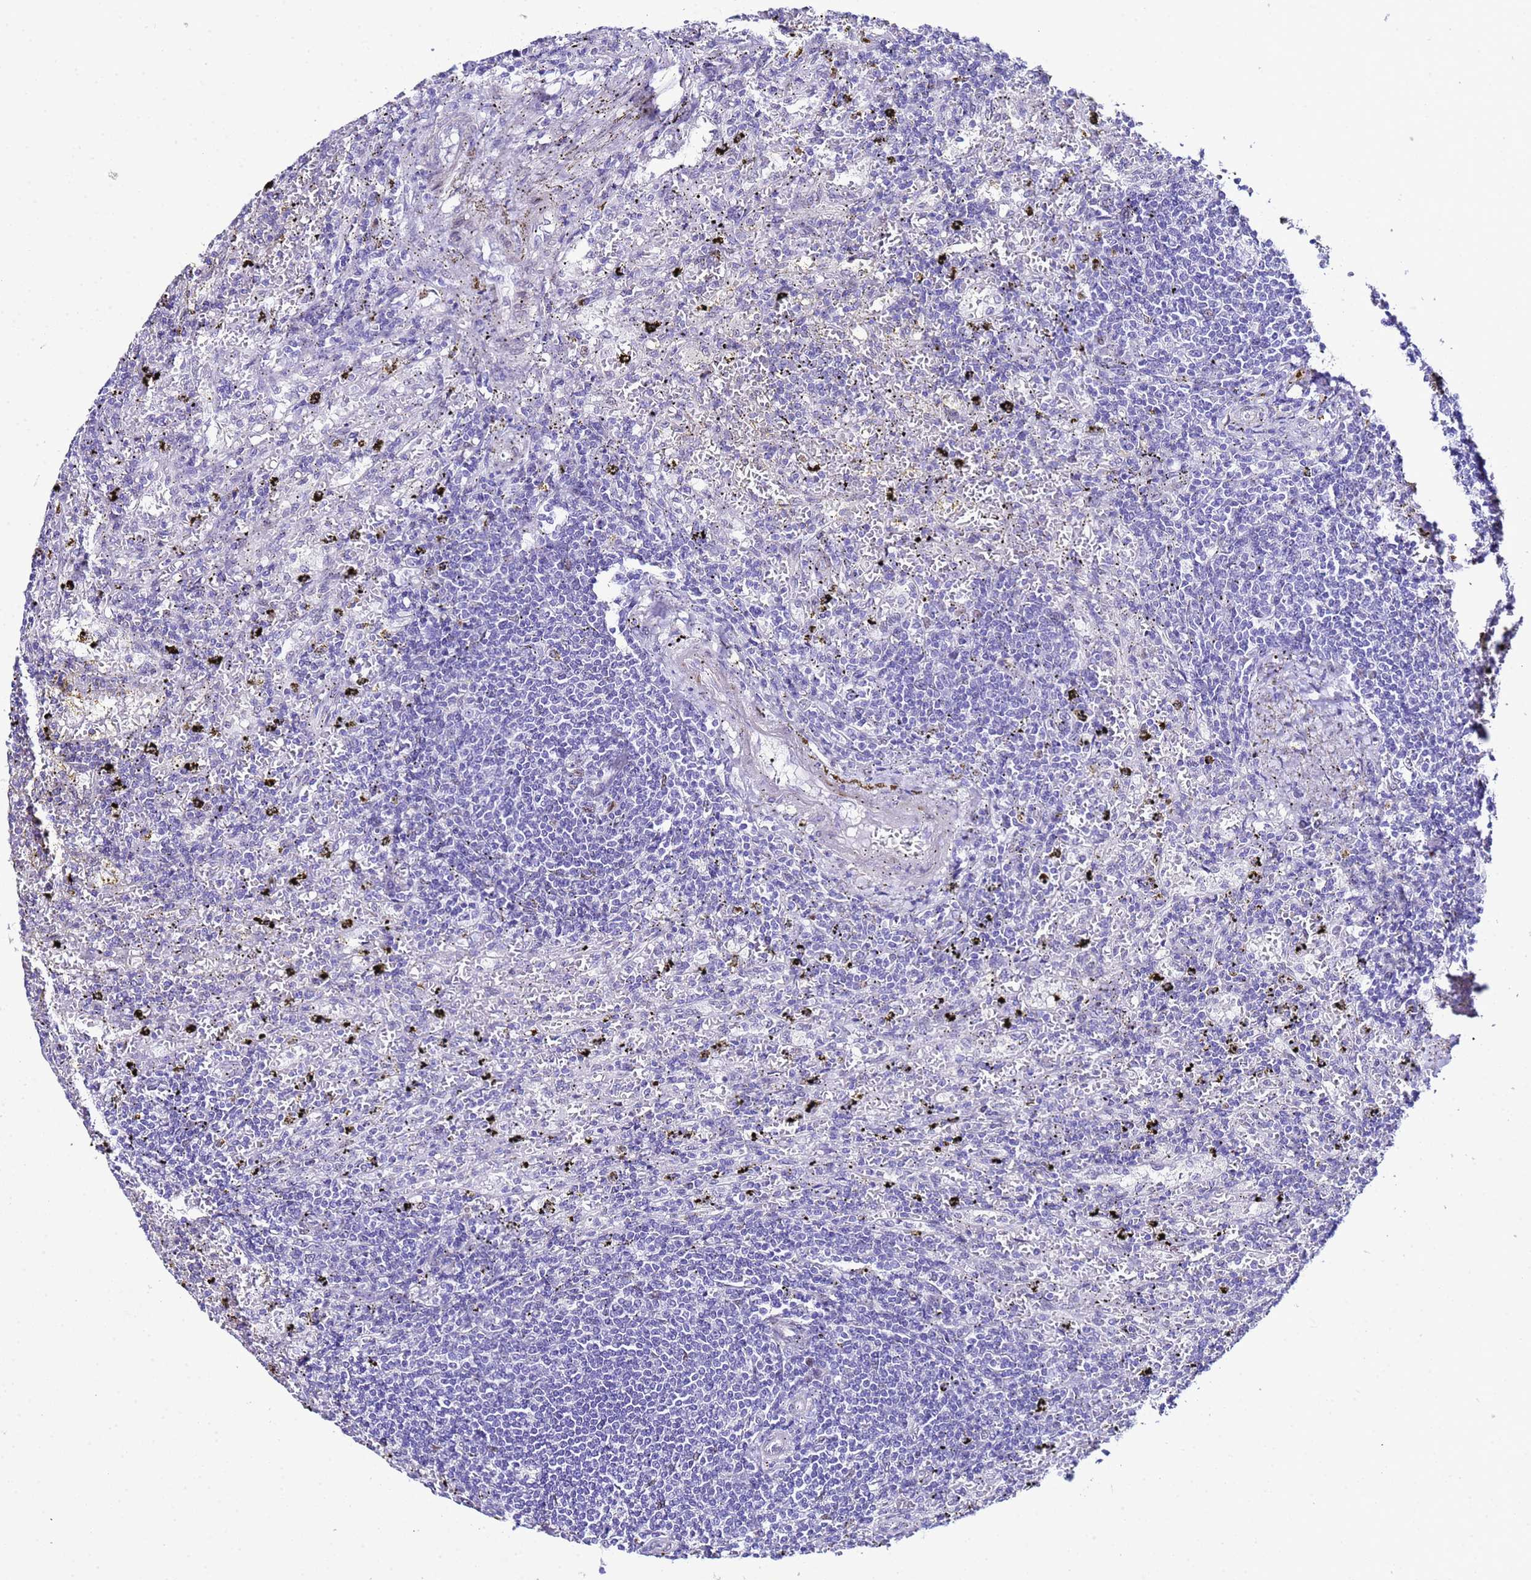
{"staining": {"intensity": "negative", "quantity": "none", "location": "none"}, "tissue": "lymphoma", "cell_type": "Tumor cells", "image_type": "cancer", "snomed": [{"axis": "morphology", "description": "Malignant lymphoma, non-Hodgkin's type, Low grade"}, {"axis": "topography", "description": "Spleen"}], "caption": "A photomicrograph of low-grade malignant lymphoma, non-Hodgkin's type stained for a protein shows no brown staining in tumor cells.", "gene": "BCL7A", "patient": {"sex": "male", "age": 76}}